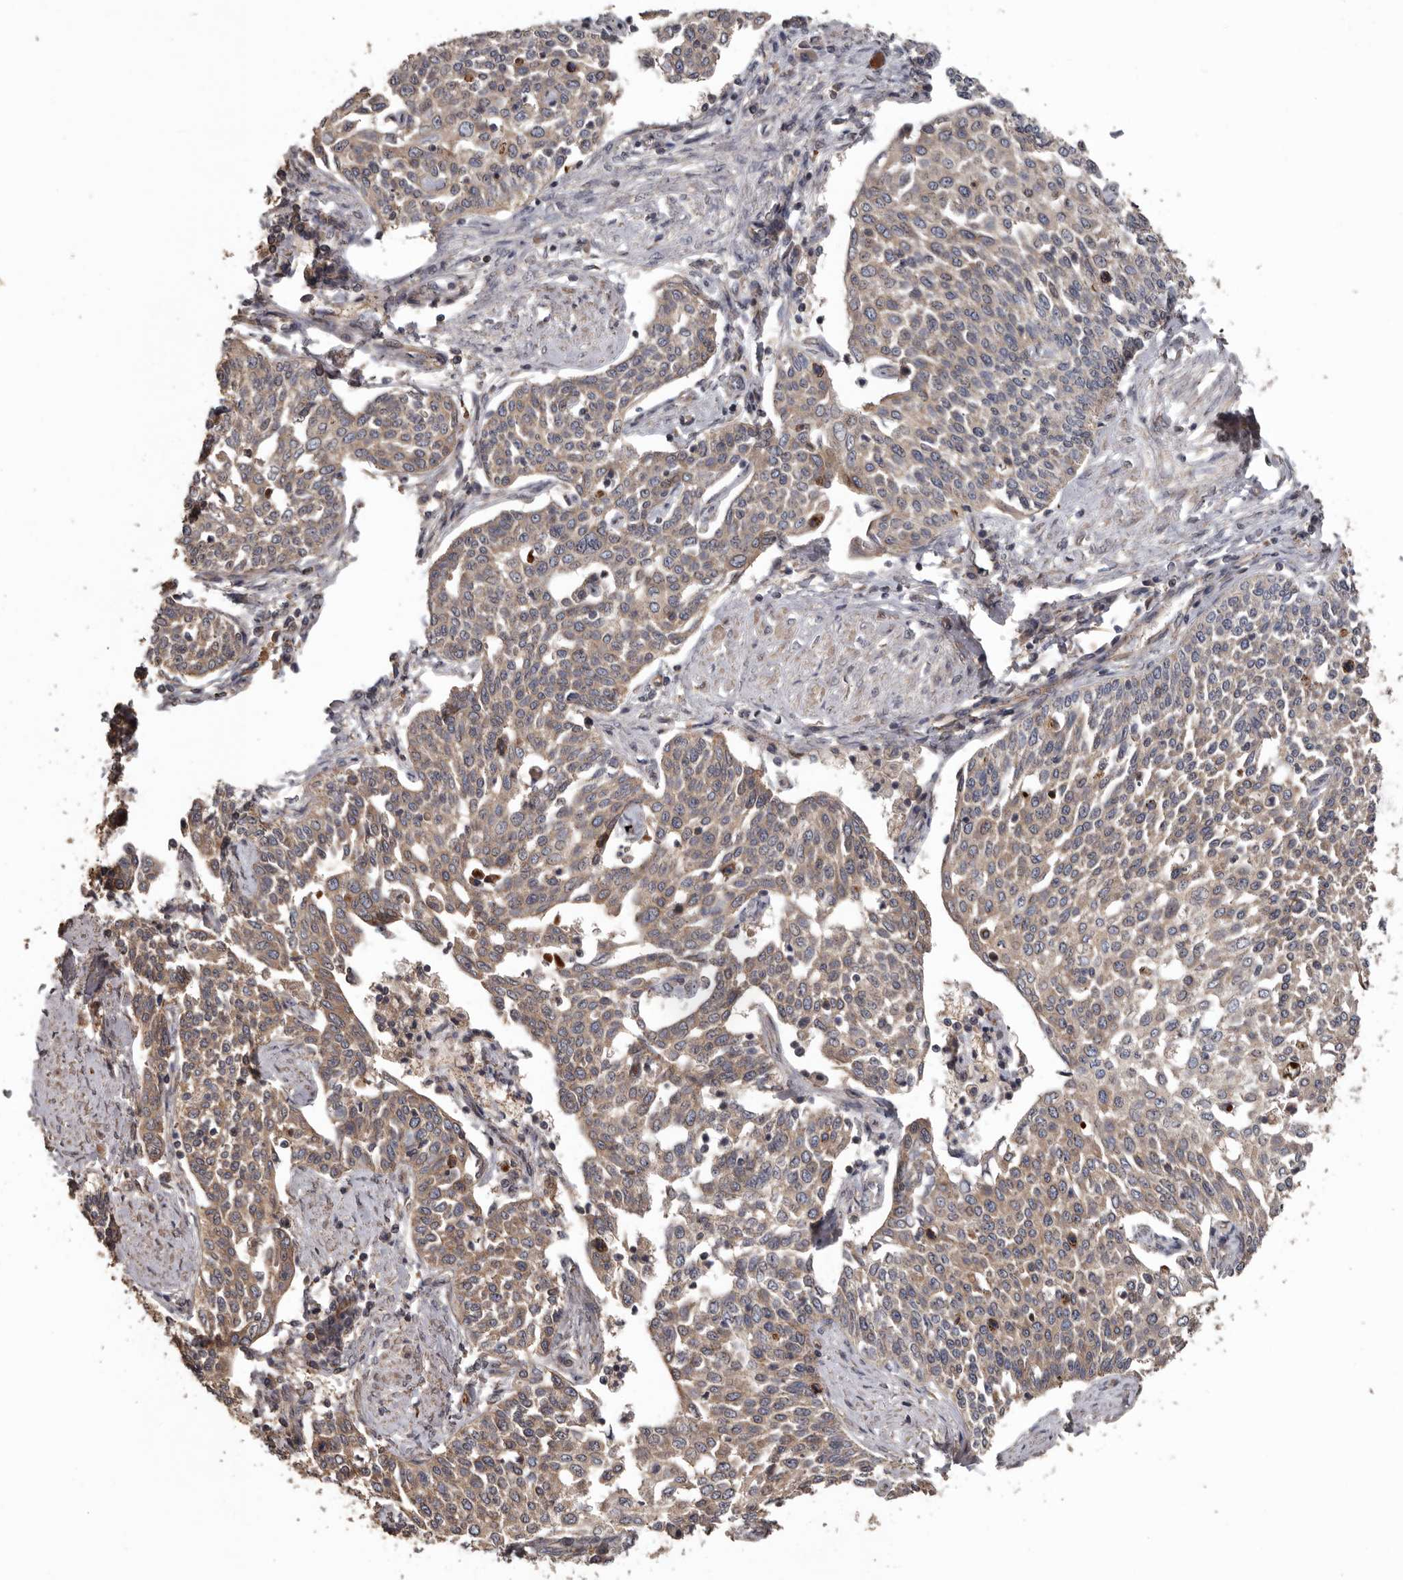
{"staining": {"intensity": "weak", "quantity": ">75%", "location": "cytoplasmic/membranous"}, "tissue": "cervical cancer", "cell_type": "Tumor cells", "image_type": "cancer", "snomed": [{"axis": "morphology", "description": "Squamous cell carcinoma, NOS"}, {"axis": "topography", "description": "Cervix"}], "caption": "Brown immunohistochemical staining in human cervical cancer (squamous cell carcinoma) exhibits weak cytoplasmic/membranous staining in about >75% of tumor cells.", "gene": "ARHGEF5", "patient": {"sex": "female", "age": 34}}